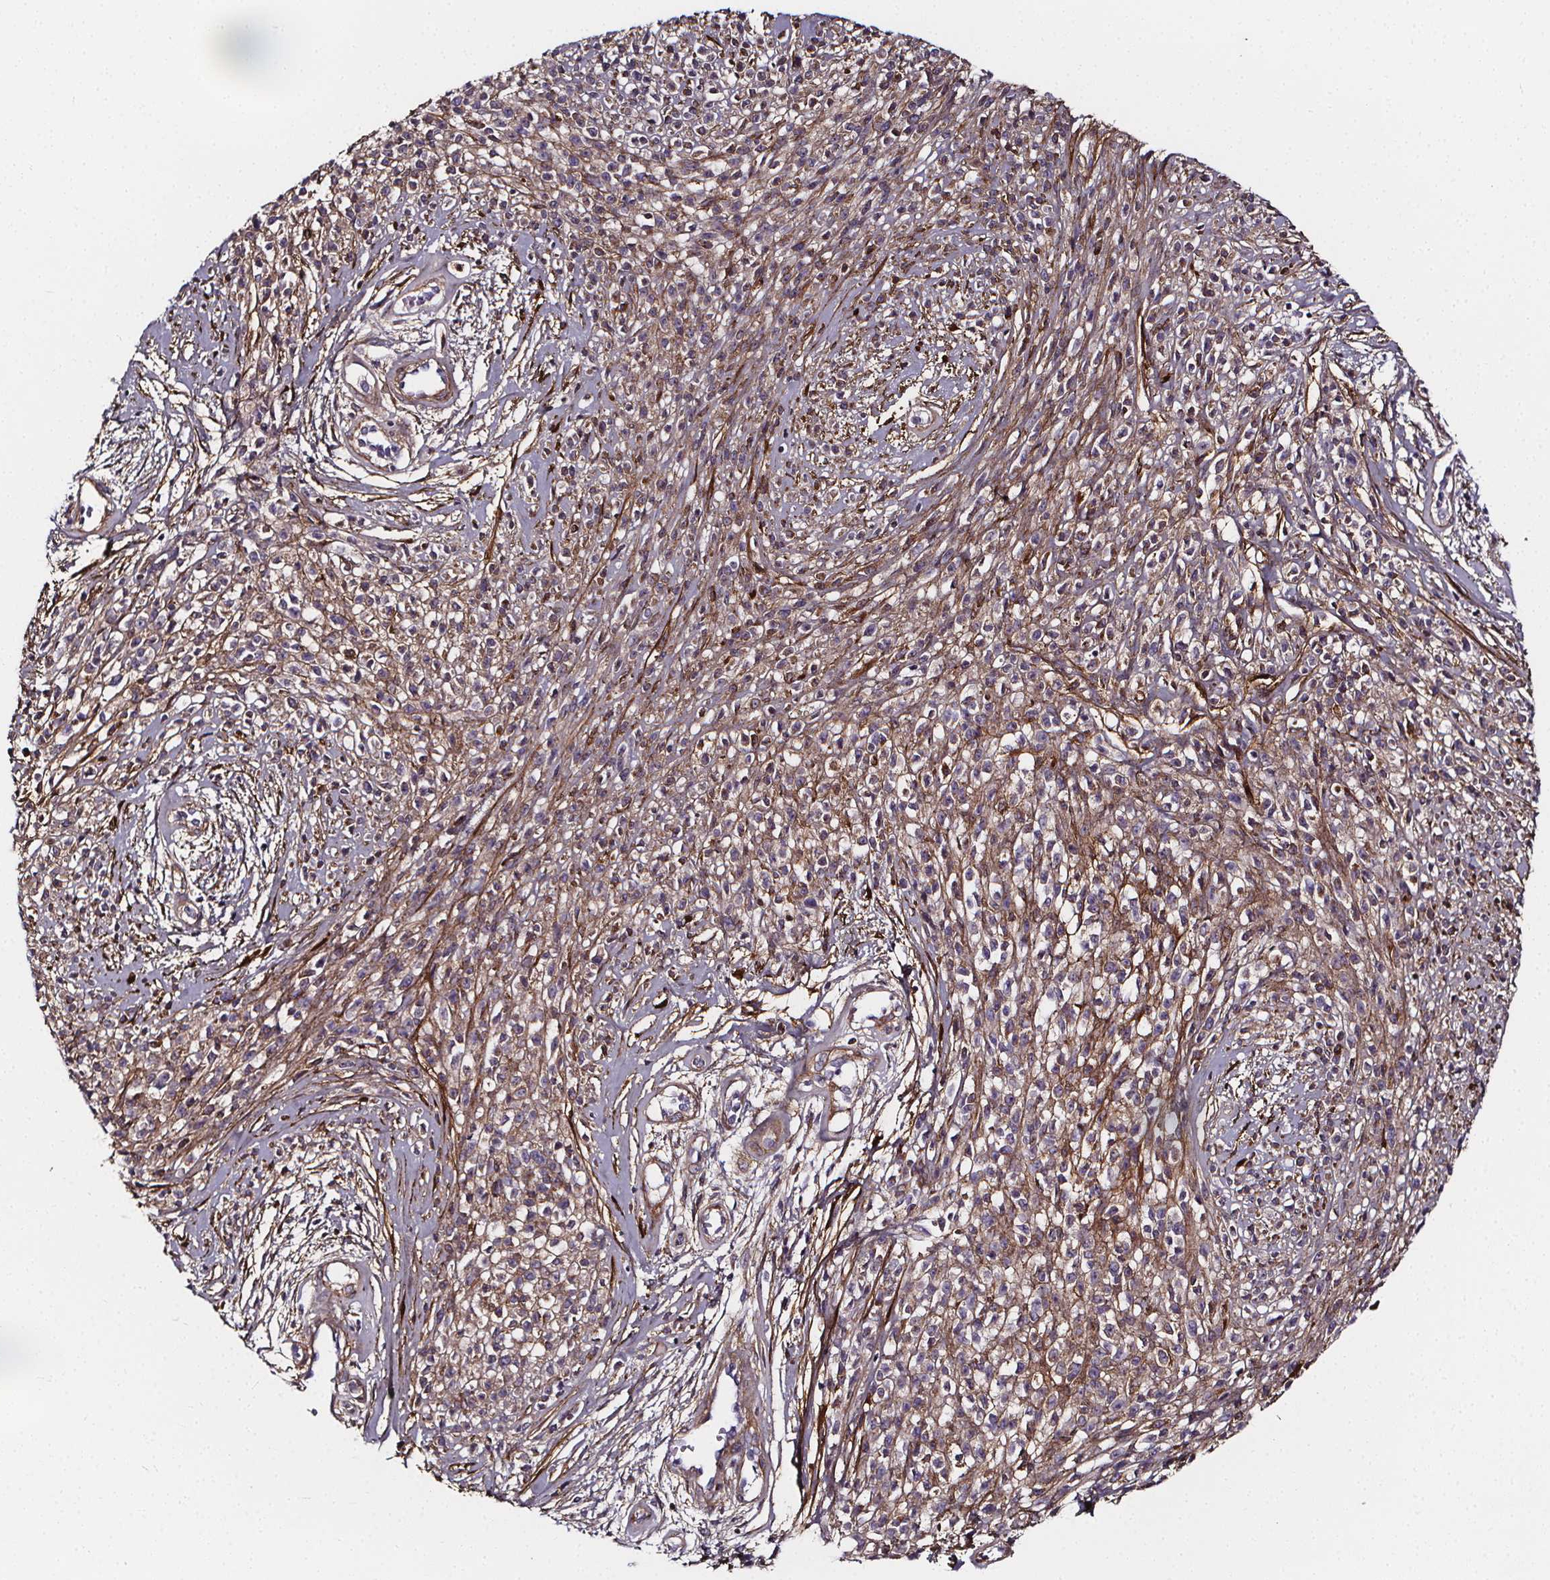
{"staining": {"intensity": "negative", "quantity": "none", "location": "none"}, "tissue": "melanoma", "cell_type": "Tumor cells", "image_type": "cancer", "snomed": [{"axis": "morphology", "description": "Malignant melanoma, NOS"}, {"axis": "topography", "description": "Skin"}, {"axis": "topography", "description": "Skin of trunk"}], "caption": "Immunohistochemical staining of malignant melanoma demonstrates no significant expression in tumor cells.", "gene": "AEBP1", "patient": {"sex": "male", "age": 74}}